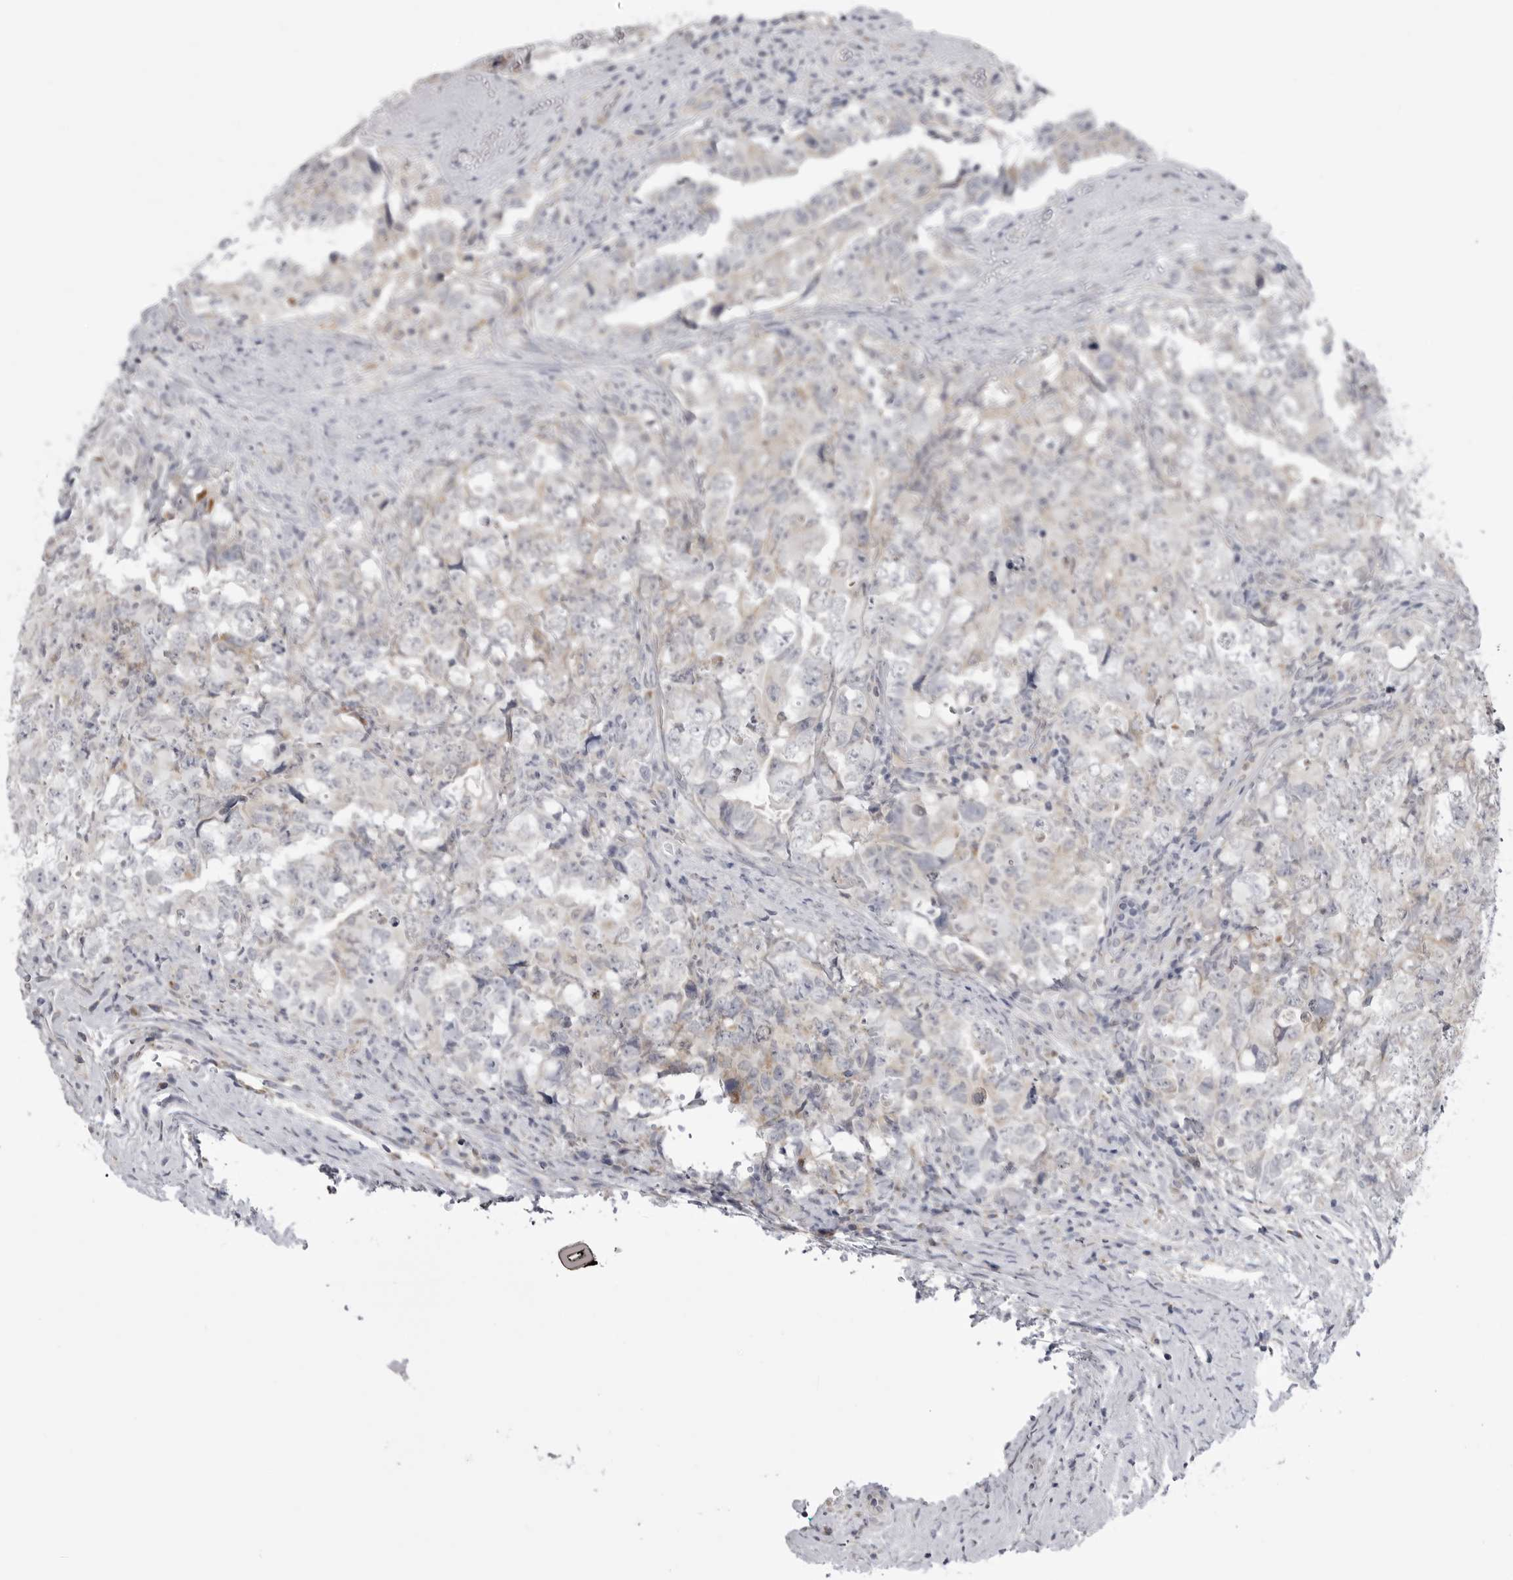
{"staining": {"intensity": "negative", "quantity": "none", "location": "none"}, "tissue": "testis cancer", "cell_type": "Tumor cells", "image_type": "cancer", "snomed": [{"axis": "morphology", "description": "Carcinoma, Embryonal, NOS"}, {"axis": "topography", "description": "Testis"}], "caption": "The histopathology image exhibits no staining of tumor cells in testis embryonal carcinoma.", "gene": "FH", "patient": {"sex": "male", "age": 26}}